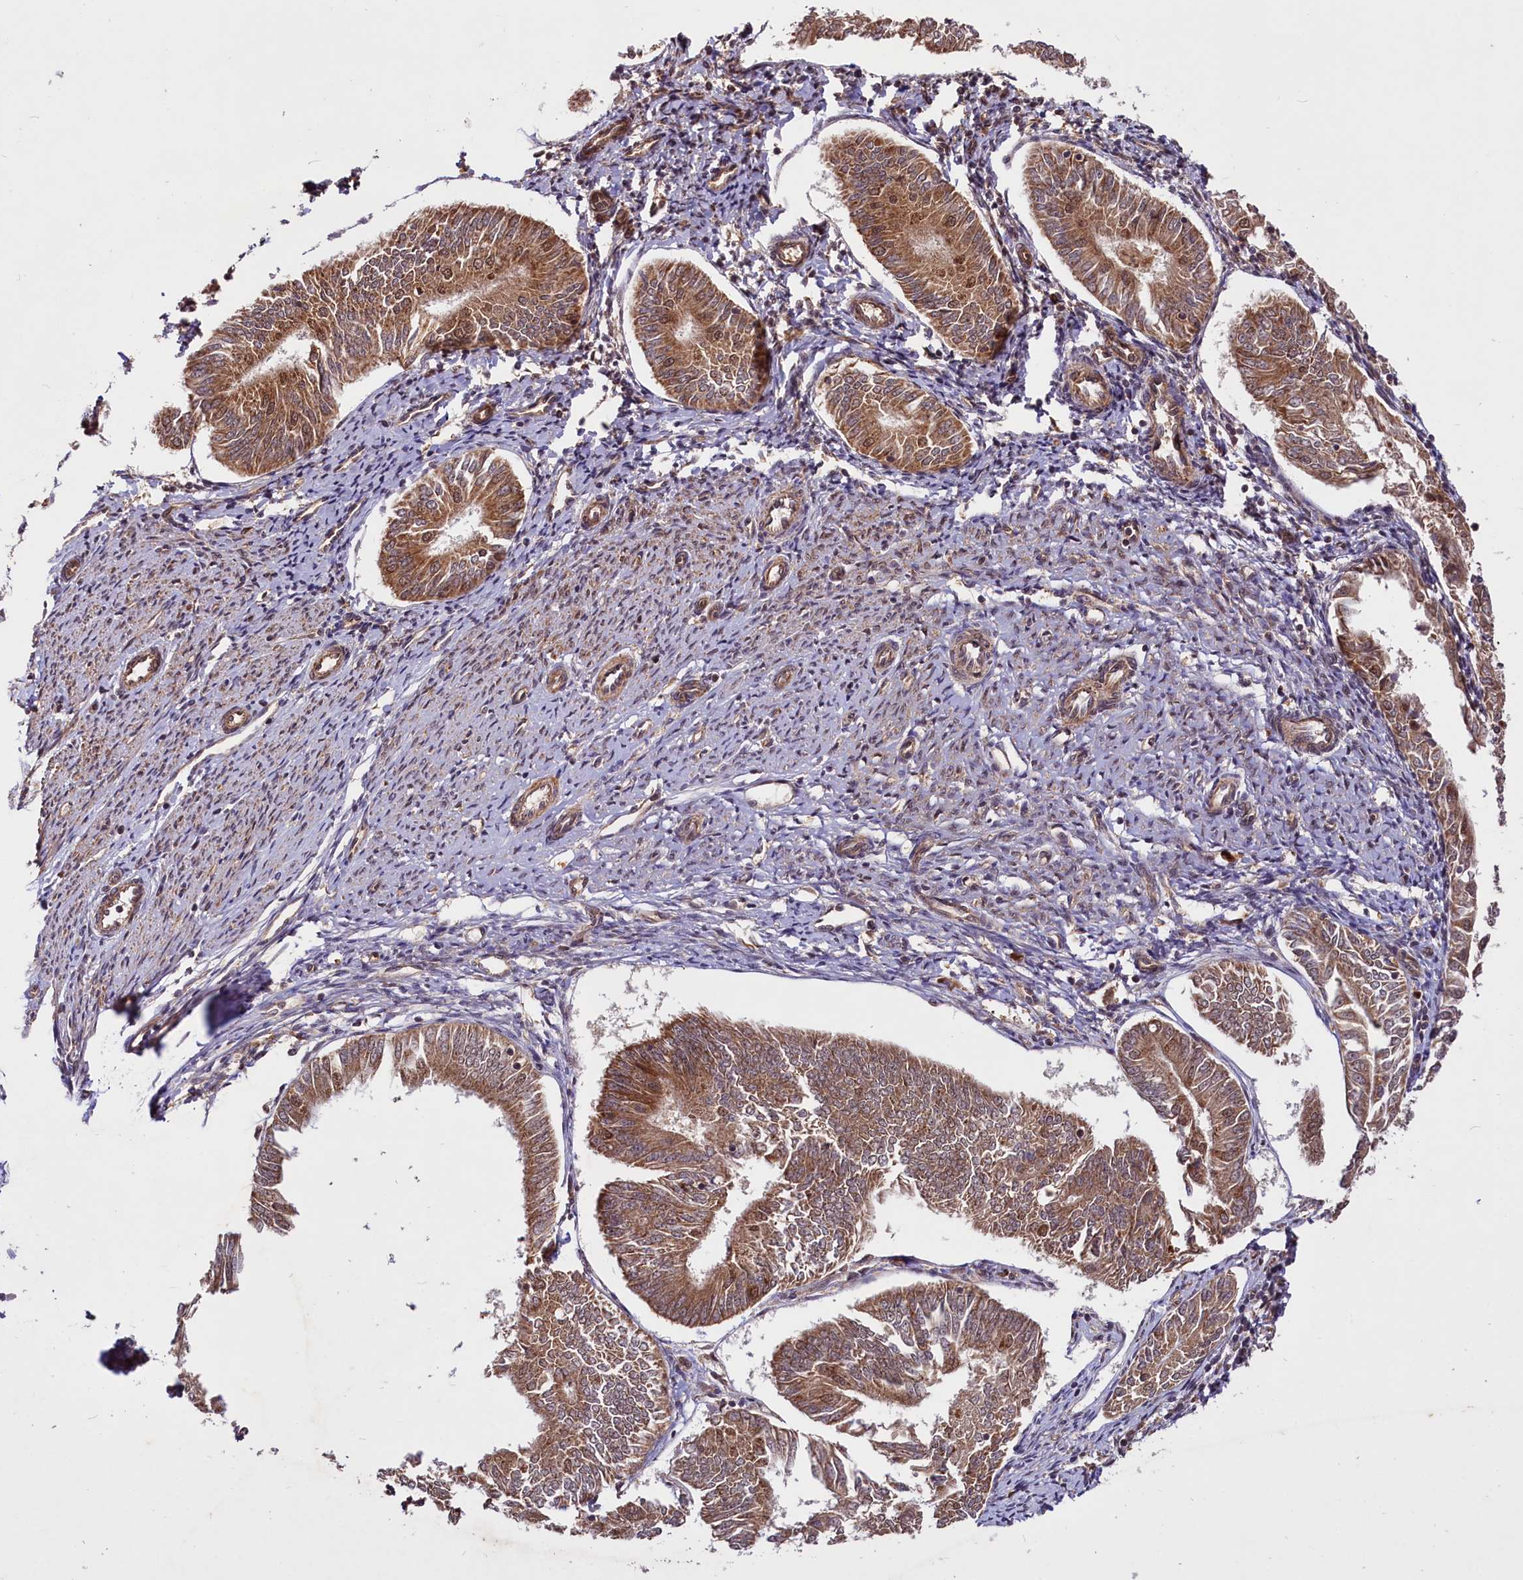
{"staining": {"intensity": "strong", "quantity": ">75%", "location": "cytoplasmic/membranous"}, "tissue": "endometrial cancer", "cell_type": "Tumor cells", "image_type": "cancer", "snomed": [{"axis": "morphology", "description": "Adenocarcinoma, NOS"}, {"axis": "topography", "description": "Endometrium"}], "caption": "The photomicrograph reveals staining of adenocarcinoma (endometrial), revealing strong cytoplasmic/membranous protein positivity (brown color) within tumor cells.", "gene": "UBE3A", "patient": {"sex": "female", "age": 58}}